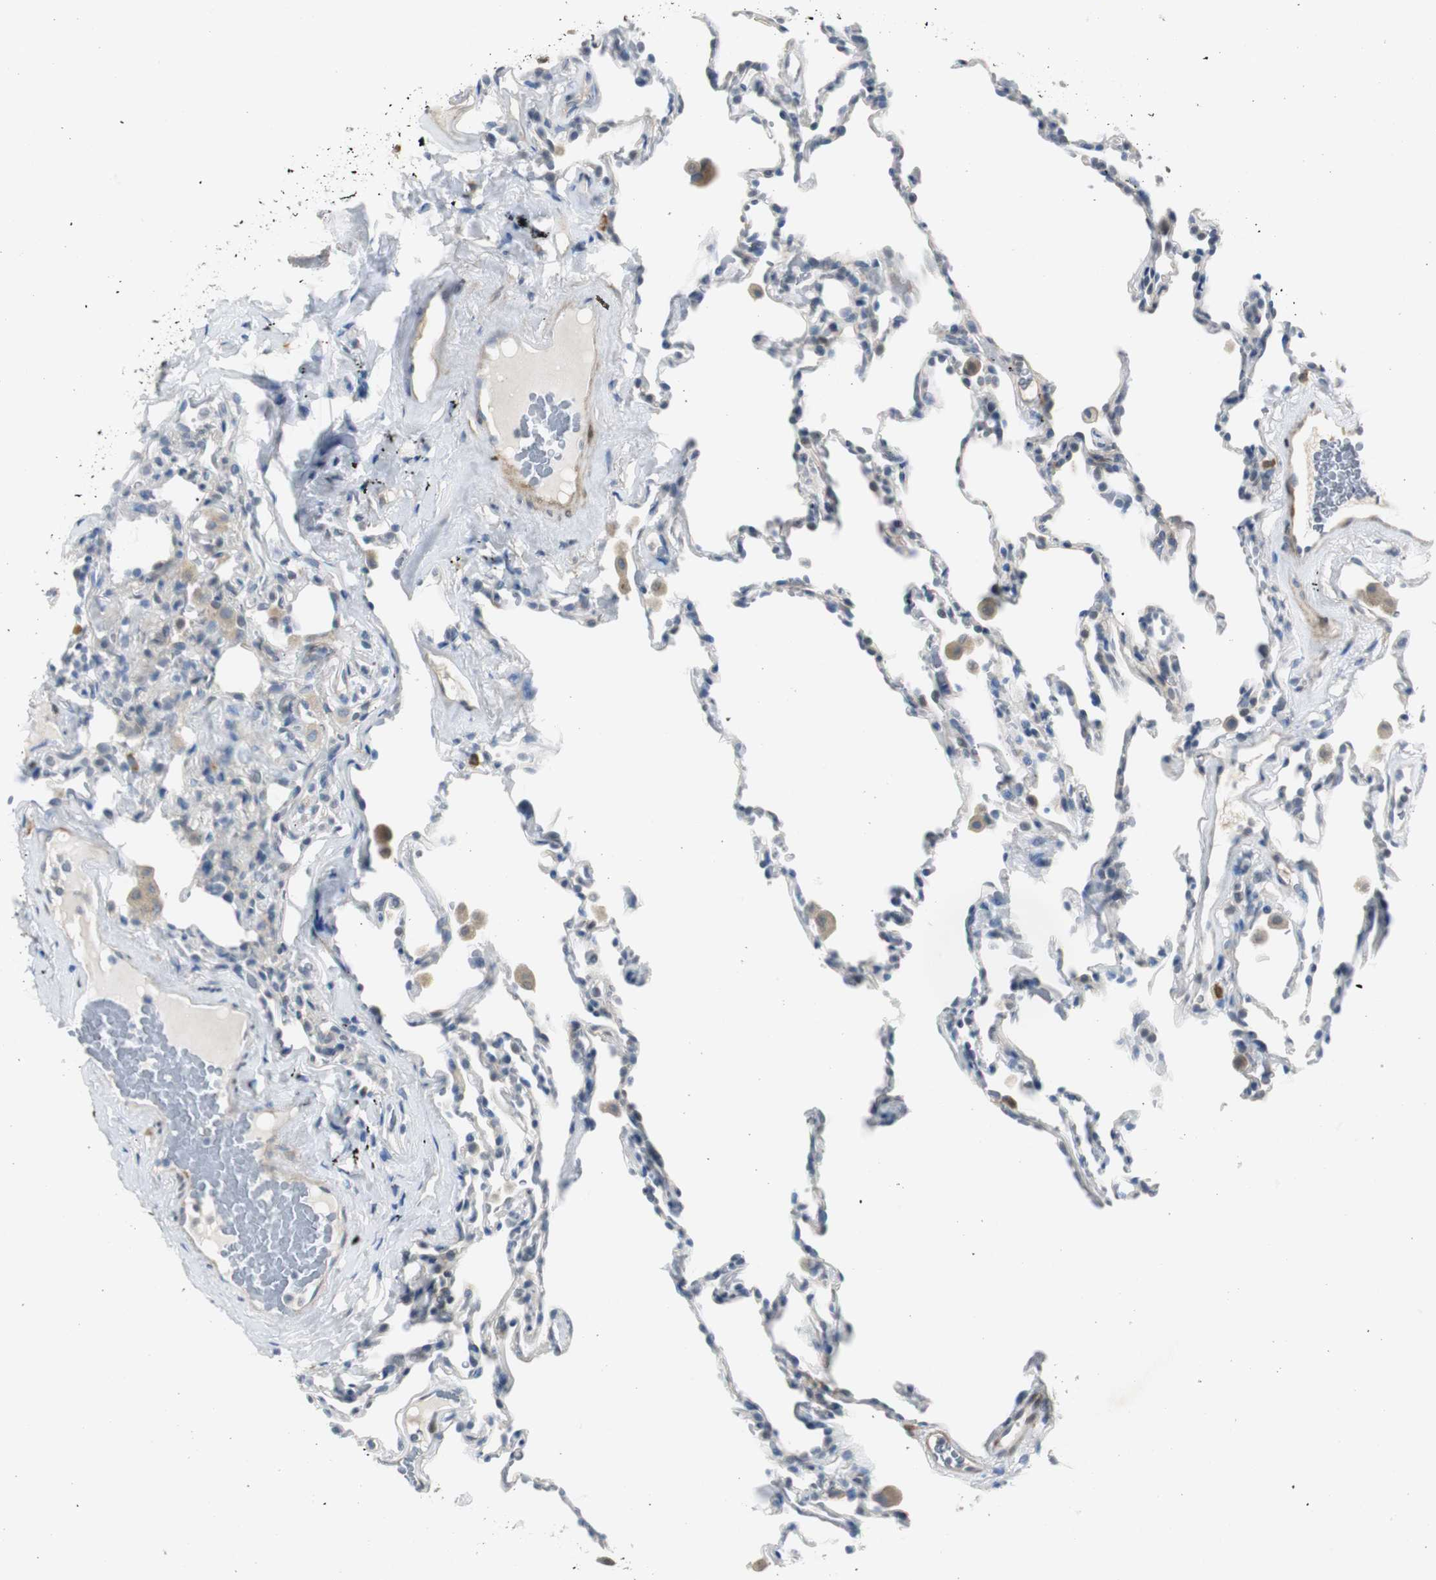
{"staining": {"intensity": "negative", "quantity": "none", "location": "none"}, "tissue": "lung", "cell_type": "Alveolar cells", "image_type": "normal", "snomed": [{"axis": "morphology", "description": "Normal tissue, NOS"}, {"axis": "morphology", "description": "Soft tissue tumor metastatic"}, {"axis": "topography", "description": "Lung"}], "caption": "Alveolar cells are negative for brown protein staining in normal lung. The staining was performed using DAB (3,3'-diaminobenzidine) to visualize the protein expression in brown, while the nuclei were stained in blue with hematoxylin (Magnification: 20x).", "gene": "FHL2", "patient": {"sex": "male", "age": 59}}